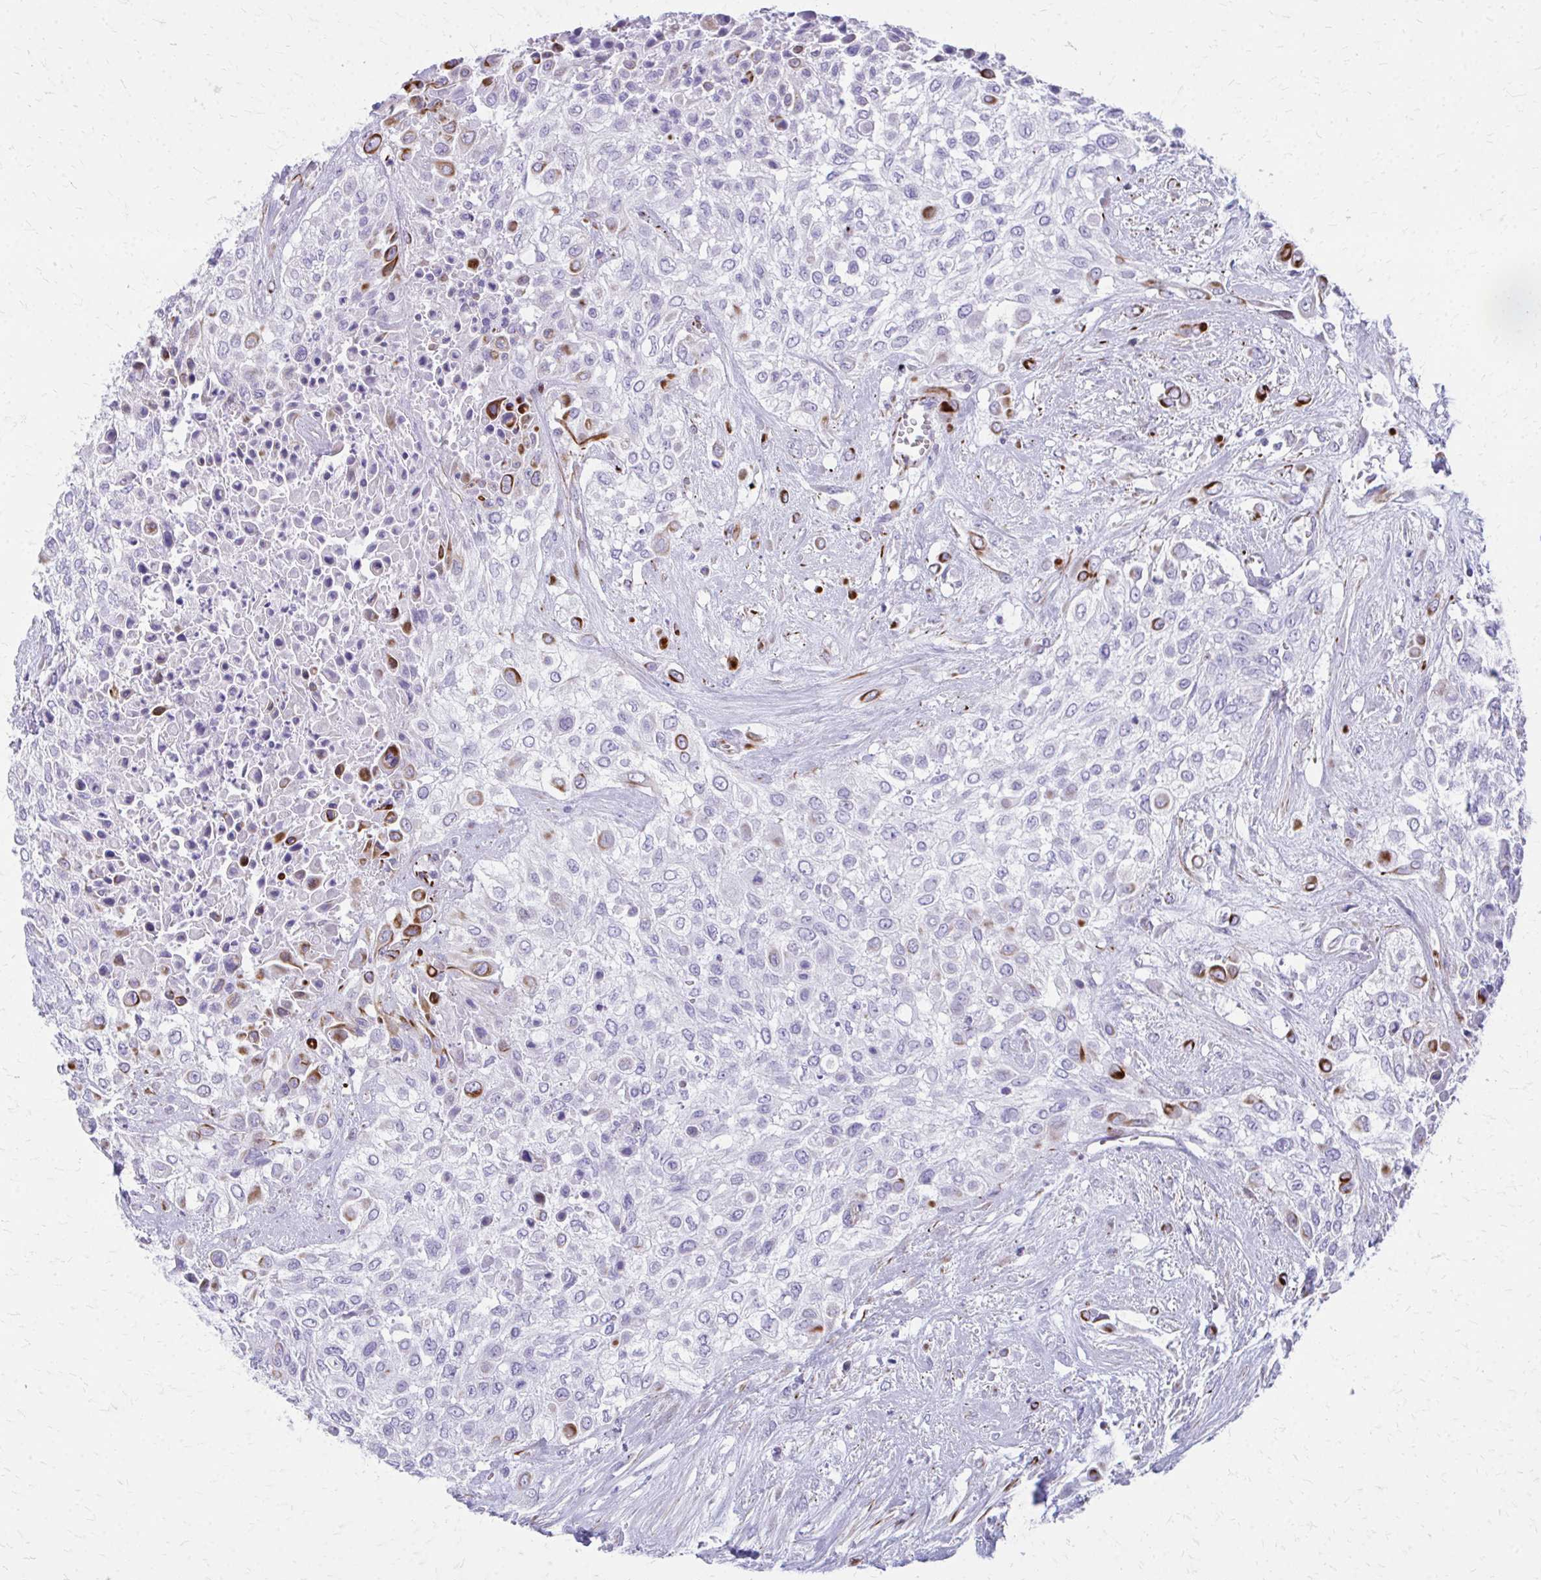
{"staining": {"intensity": "strong", "quantity": "<25%", "location": "cytoplasmic/membranous"}, "tissue": "urothelial cancer", "cell_type": "Tumor cells", "image_type": "cancer", "snomed": [{"axis": "morphology", "description": "Urothelial carcinoma, High grade"}, {"axis": "topography", "description": "Urinary bladder"}], "caption": "DAB (3,3'-diaminobenzidine) immunohistochemical staining of urothelial carcinoma (high-grade) displays strong cytoplasmic/membranous protein expression in about <25% of tumor cells.", "gene": "TRIM6", "patient": {"sex": "male", "age": 57}}